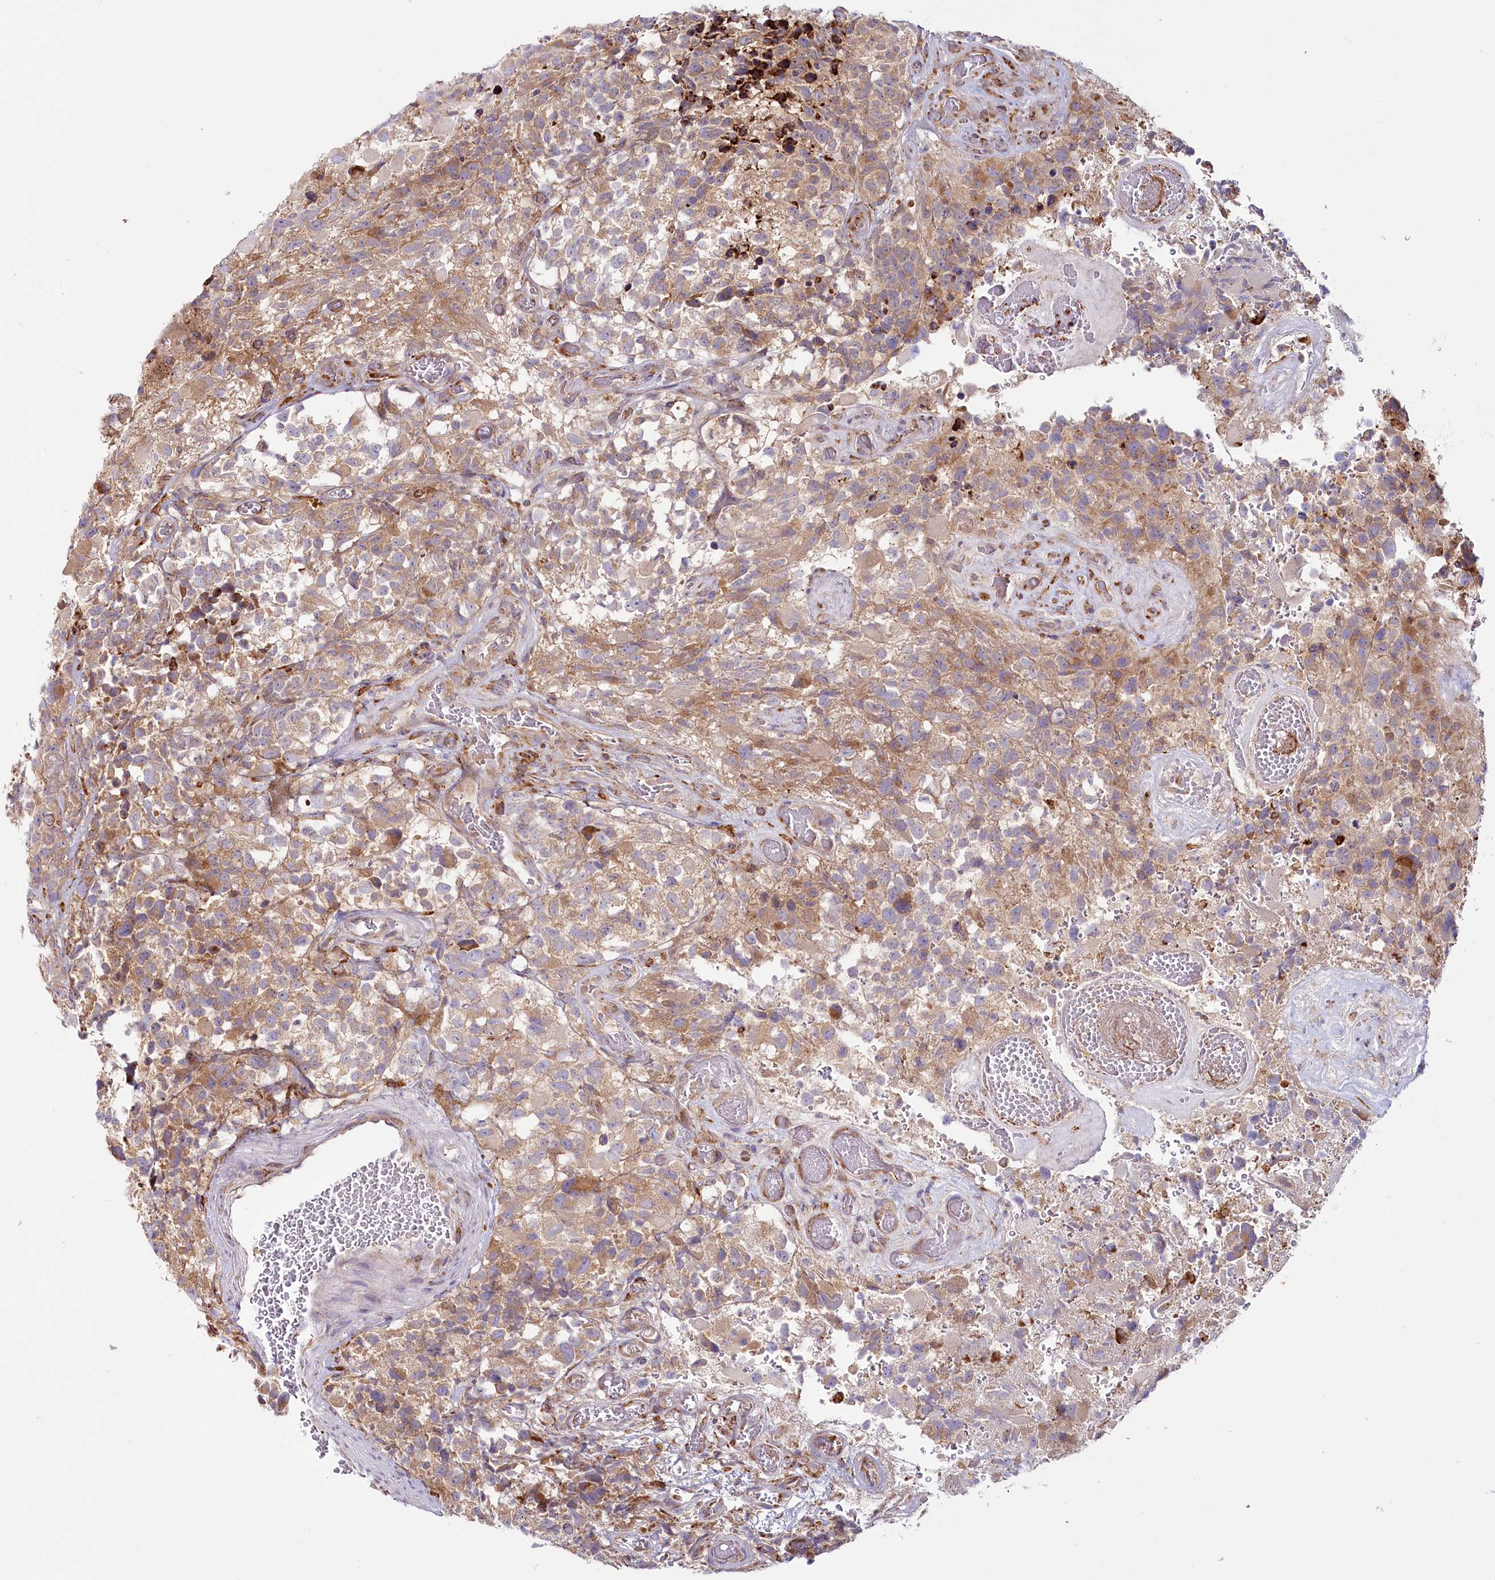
{"staining": {"intensity": "weak", "quantity": "25%-75%", "location": "cytoplasmic/membranous"}, "tissue": "glioma", "cell_type": "Tumor cells", "image_type": "cancer", "snomed": [{"axis": "morphology", "description": "Glioma, malignant, High grade"}, {"axis": "topography", "description": "Brain"}], "caption": "Human glioma stained with a protein marker demonstrates weak staining in tumor cells.", "gene": "POGLUT1", "patient": {"sex": "male", "age": 69}}